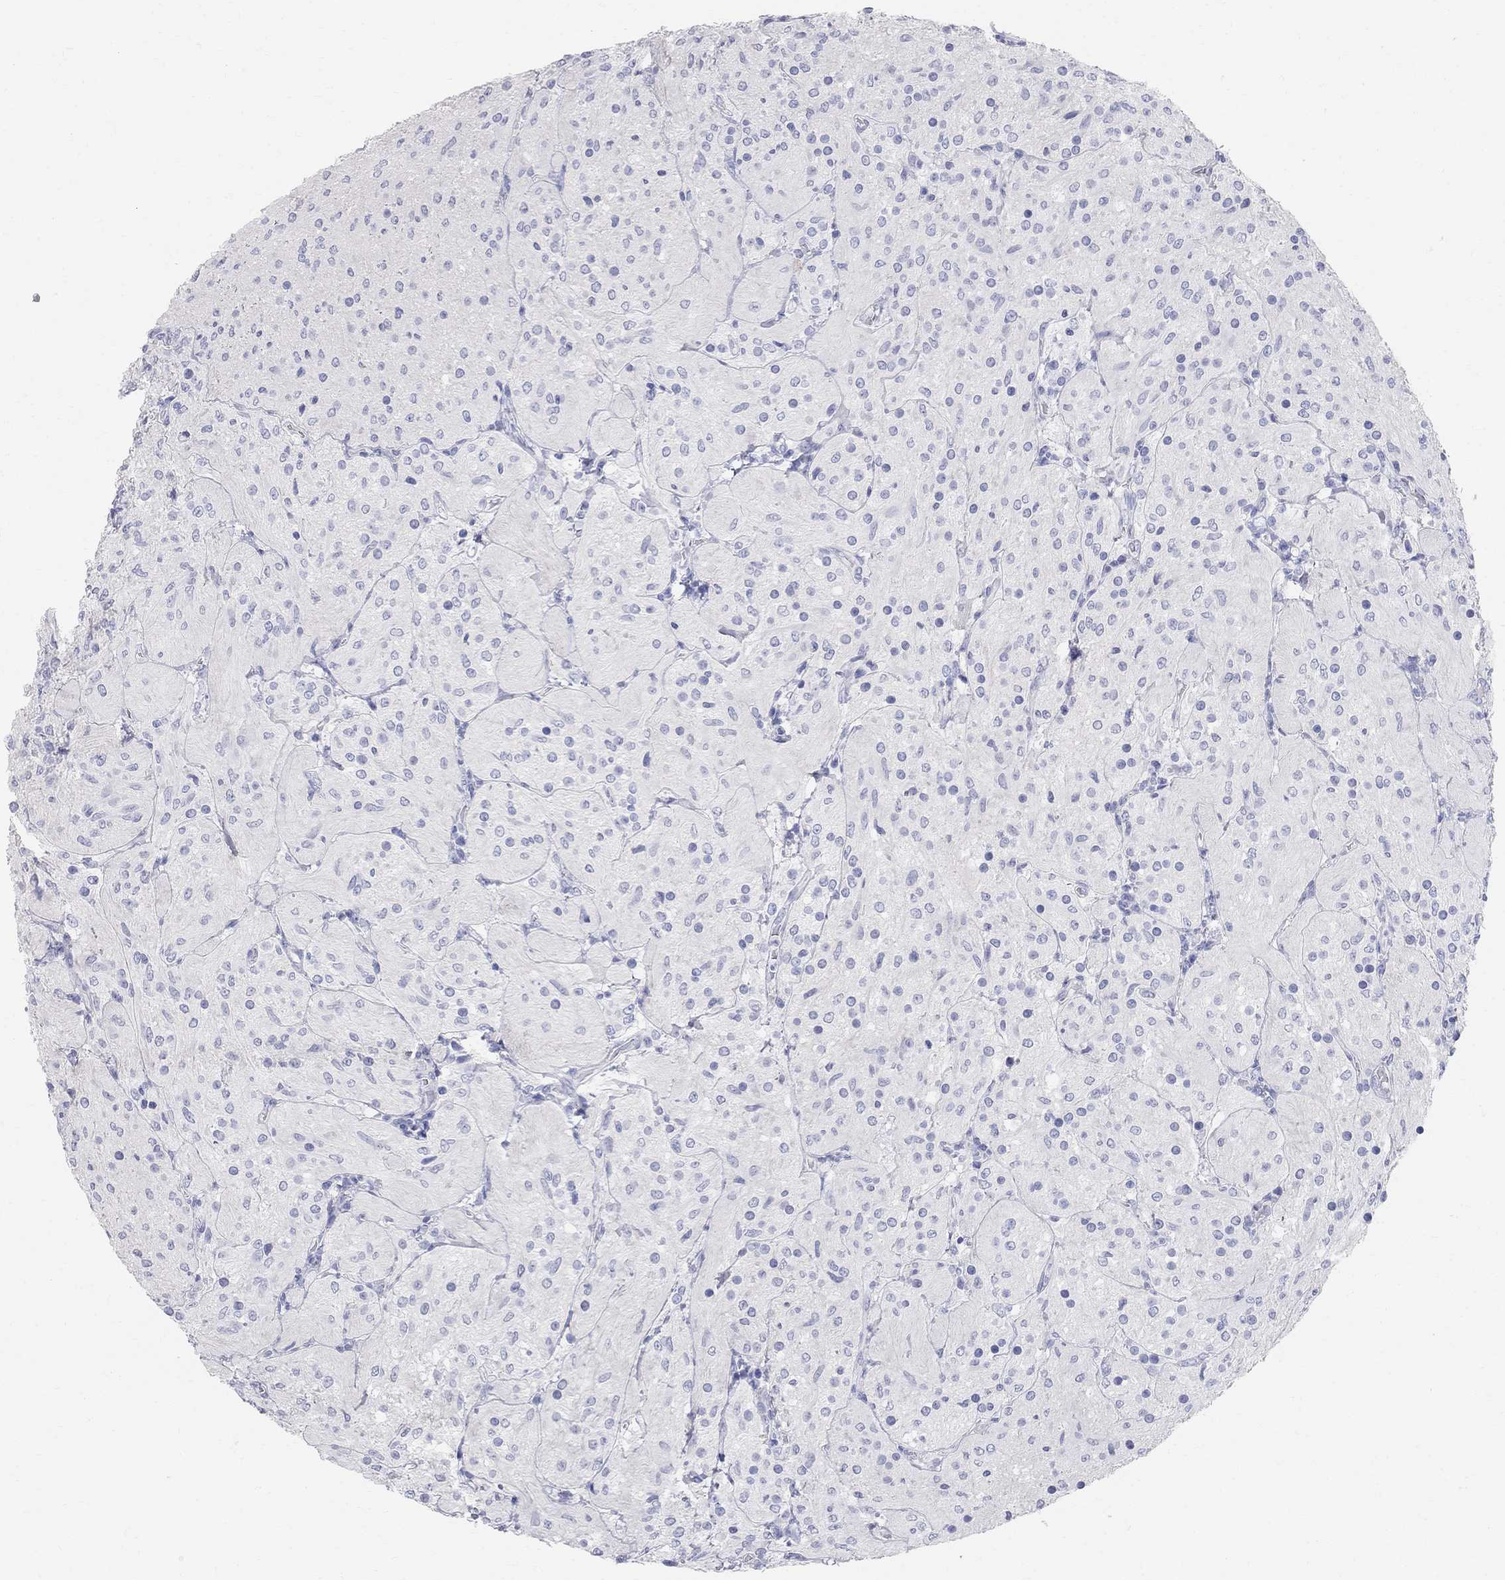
{"staining": {"intensity": "negative", "quantity": "none", "location": "none"}, "tissue": "glioma", "cell_type": "Tumor cells", "image_type": "cancer", "snomed": [{"axis": "morphology", "description": "Glioma, malignant, Low grade"}, {"axis": "topography", "description": "Brain"}], "caption": "High power microscopy photomicrograph of an immunohistochemistry micrograph of glioma, revealing no significant expression in tumor cells.", "gene": "AOX1", "patient": {"sex": "male", "age": 3}}